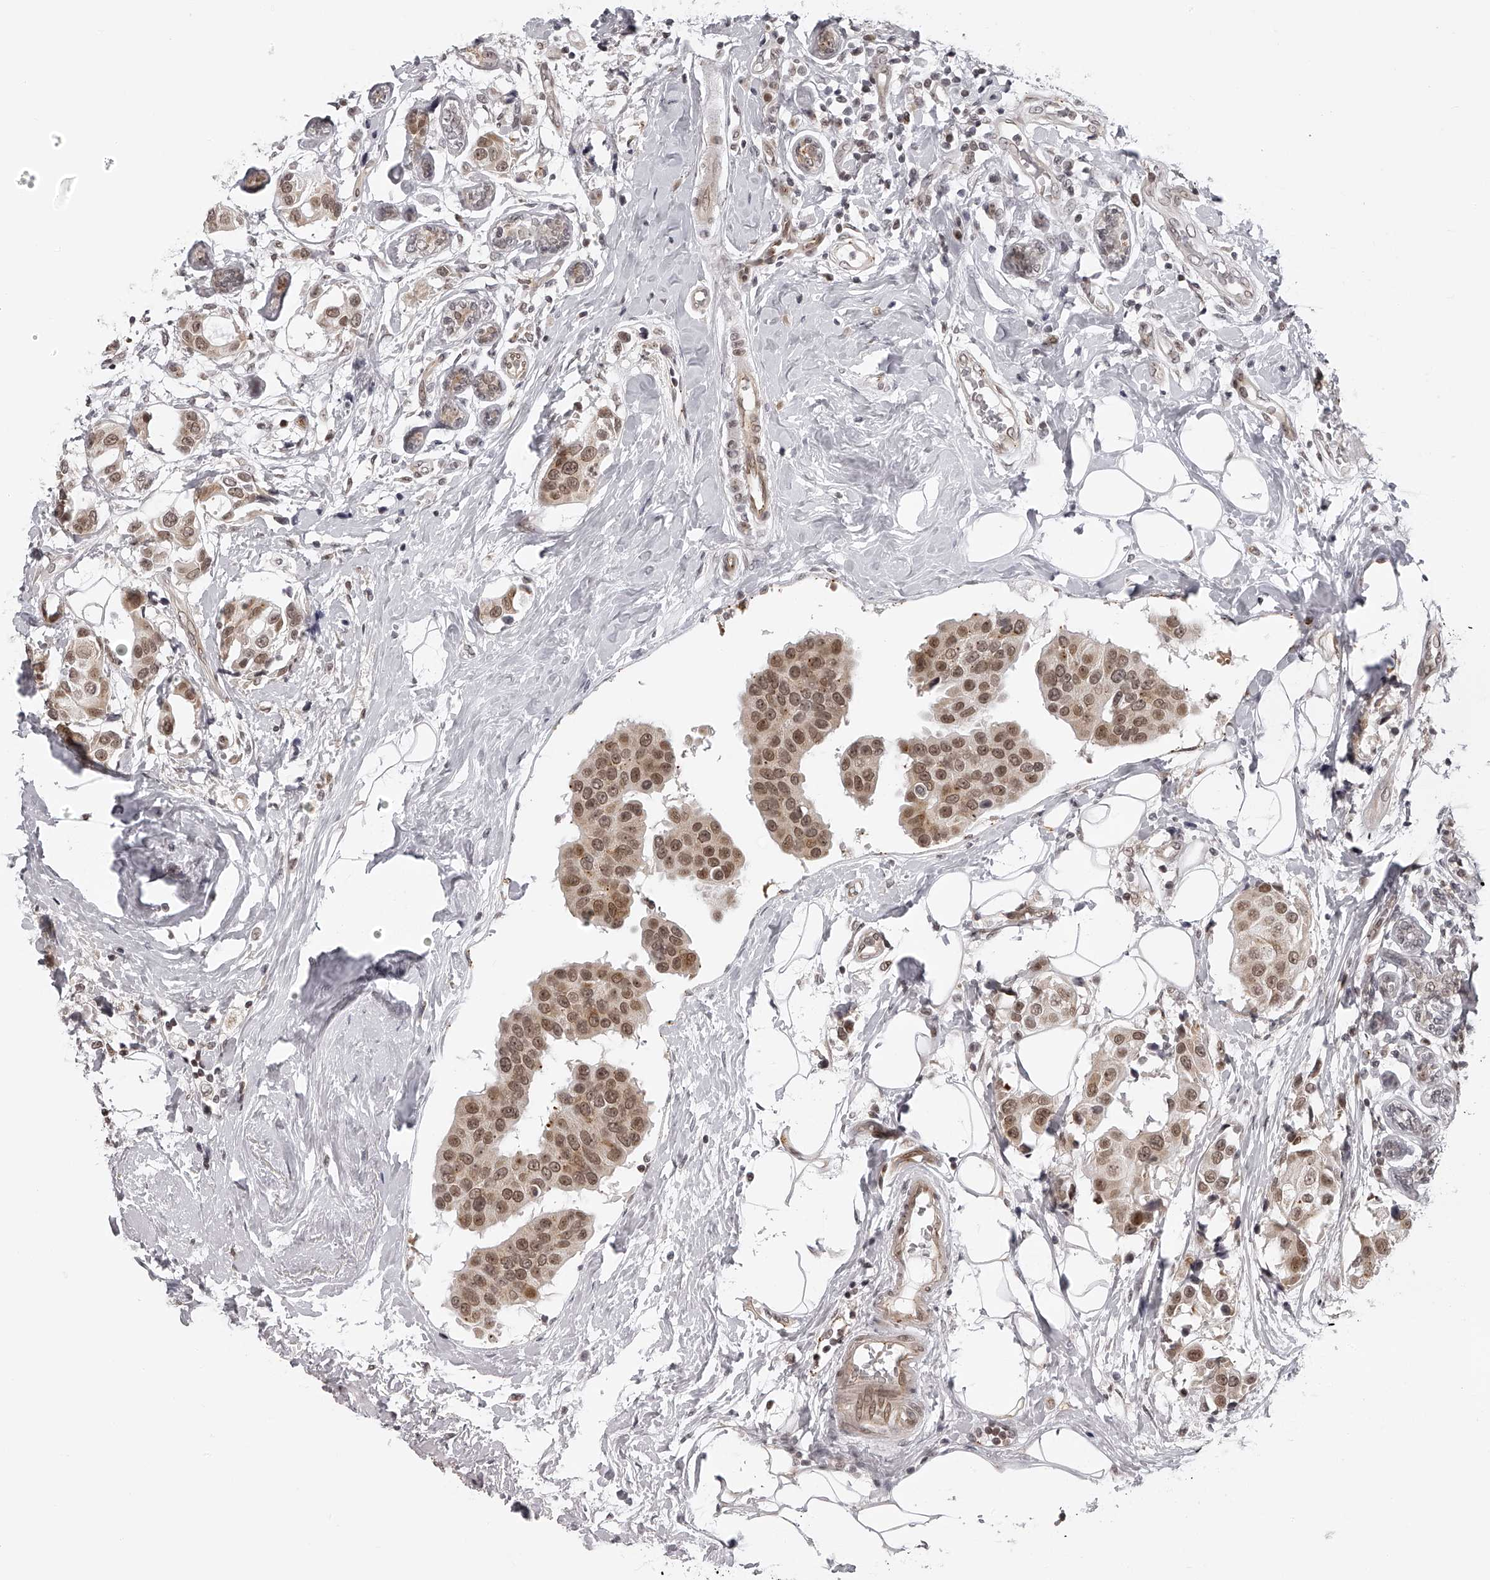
{"staining": {"intensity": "moderate", "quantity": ">75%", "location": "cytoplasmic/membranous,nuclear"}, "tissue": "breast cancer", "cell_type": "Tumor cells", "image_type": "cancer", "snomed": [{"axis": "morphology", "description": "Normal tissue, NOS"}, {"axis": "morphology", "description": "Duct carcinoma"}, {"axis": "topography", "description": "Breast"}], "caption": "Immunohistochemistry (IHC) image of infiltrating ductal carcinoma (breast) stained for a protein (brown), which shows medium levels of moderate cytoplasmic/membranous and nuclear expression in approximately >75% of tumor cells.", "gene": "ODF2L", "patient": {"sex": "female", "age": 39}}